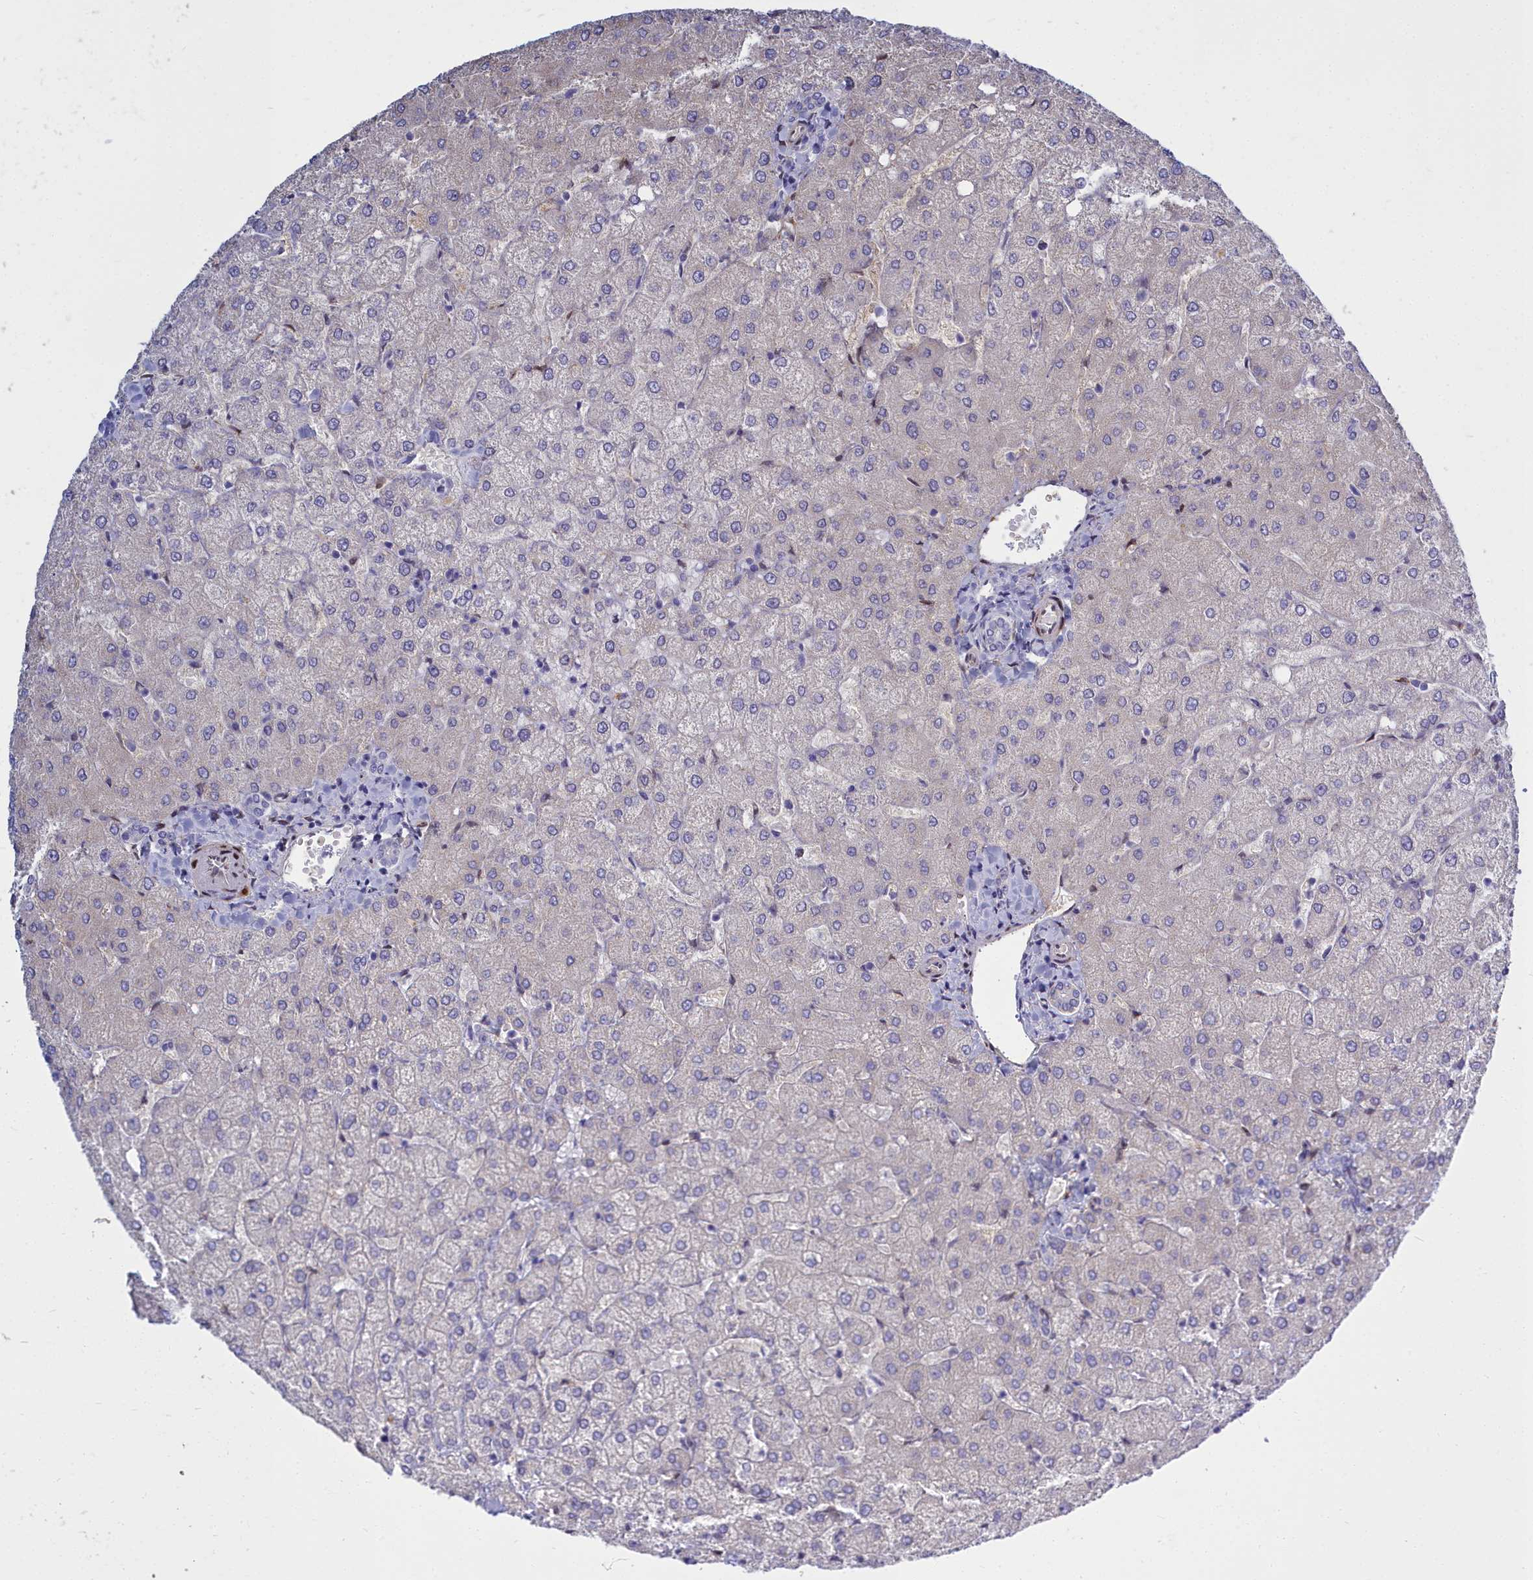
{"staining": {"intensity": "negative", "quantity": "none", "location": "none"}, "tissue": "liver", "cell_type": "Cholangiocytes", "image_type": "normal", "snomed": [{"axis": "morphology", "description": "Normal tissue, NOS"}, {"axis": "topography", "description": "Liver"}], "caption": "High power microscopy micrograph of an IHC photomicrograph of benign liver, revealing no significant positivity in cholangiocytes.", "gene": "PPP1R14A", "patient": {"sex": "female", "age": 54}}